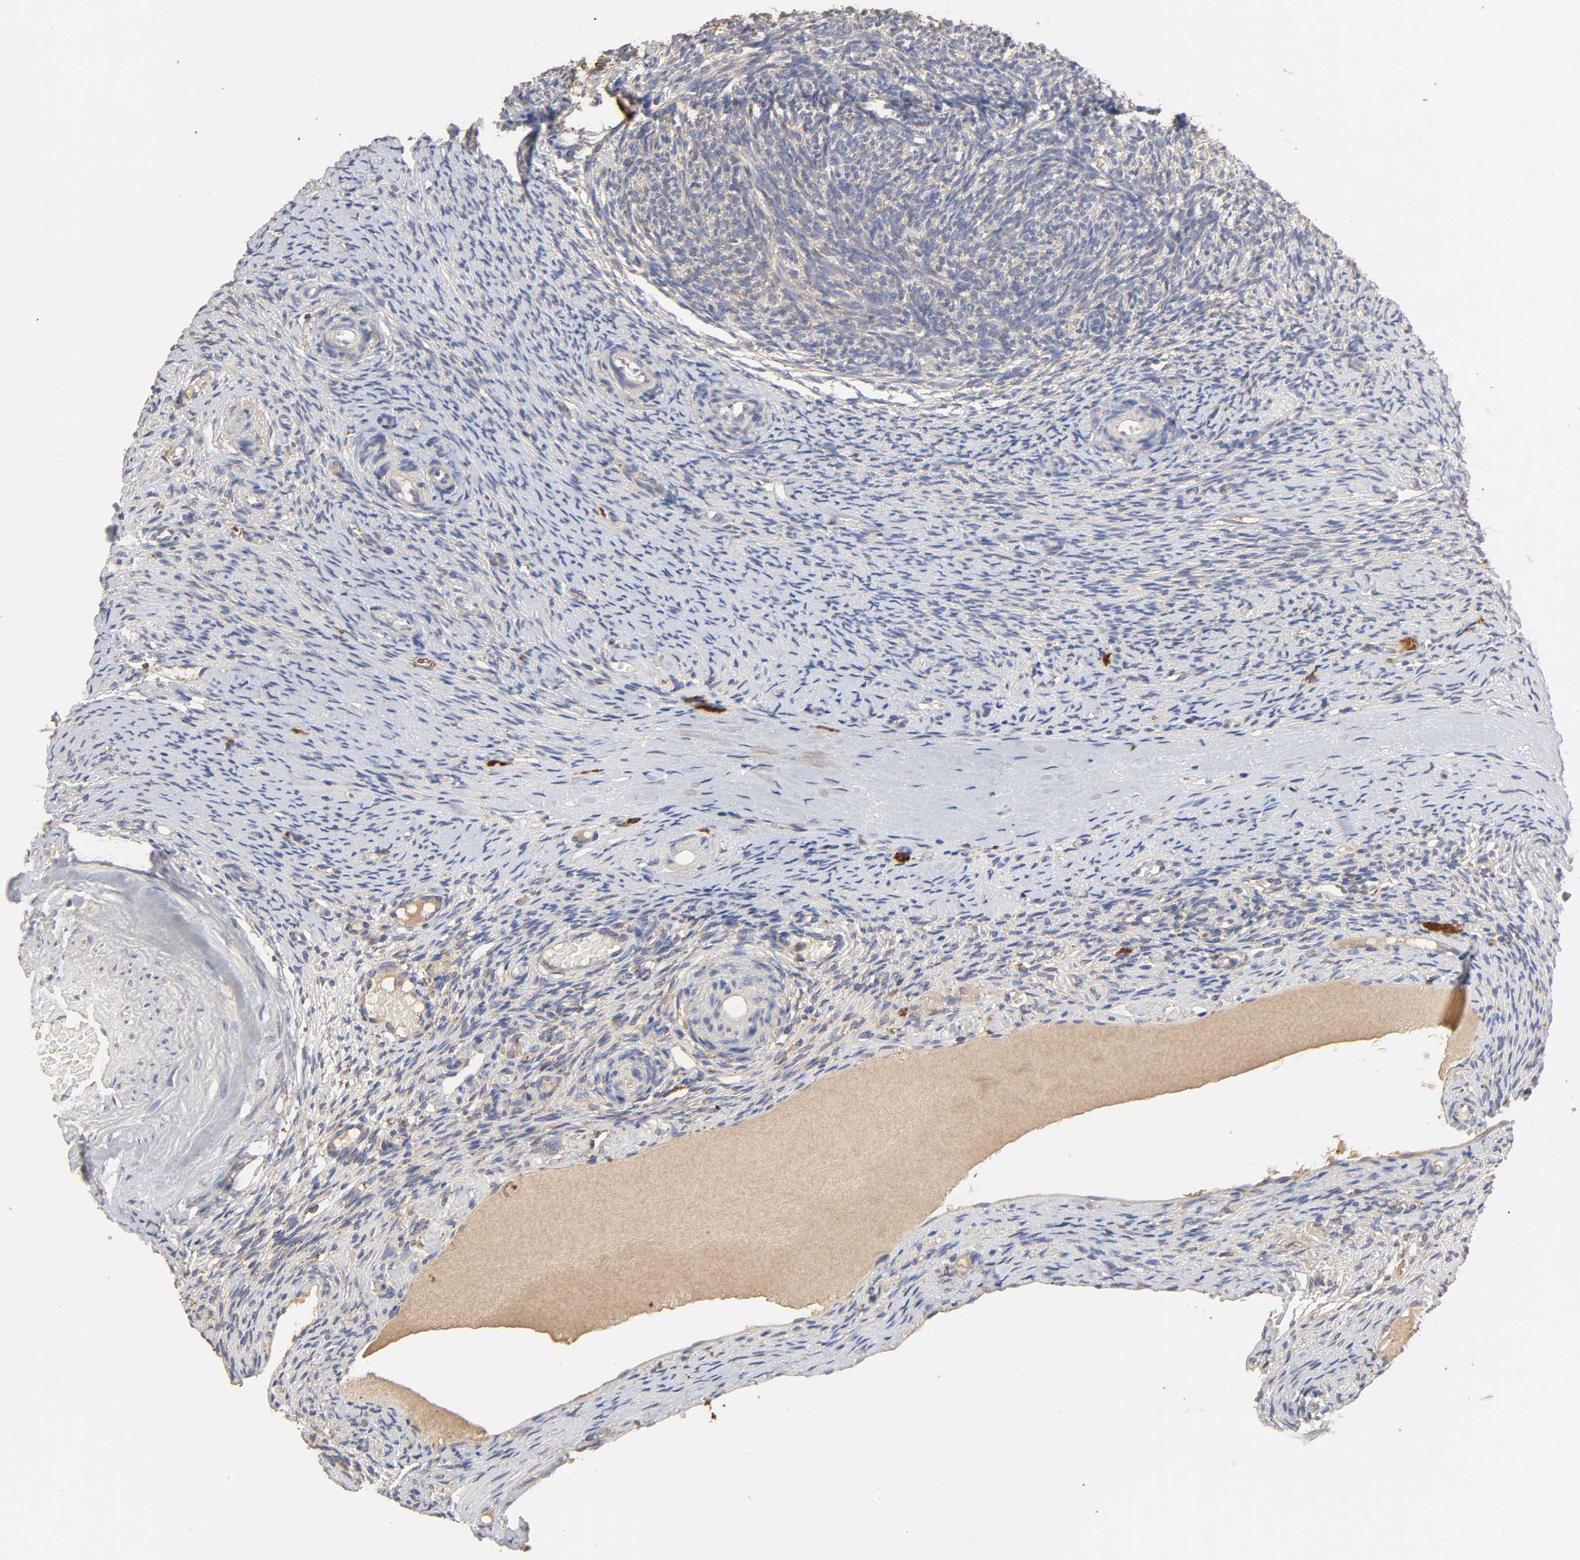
{"staining": {"intensity": "weak", "quantity": "25%-75%", "location": "cytoplasmic/membranous"}, "tissue": "ovary", "cell_type": "Ovarian stroma cells", "image_type": "normal", "snomed": [{"axis": "morphology", "description": "Normal tissue, NOS"}, {"axis": "topography", "description": "Ovary"}], "caption": "A photomicrograph showing weak cytoplasmic/membranous staining in about 25%-75% of ovarian stroma cells in benign ovary, as visualized by brown immunohistochemical staining.", "gene": "EIF4G2", "patient": {"sex": "female", "age": 60}}